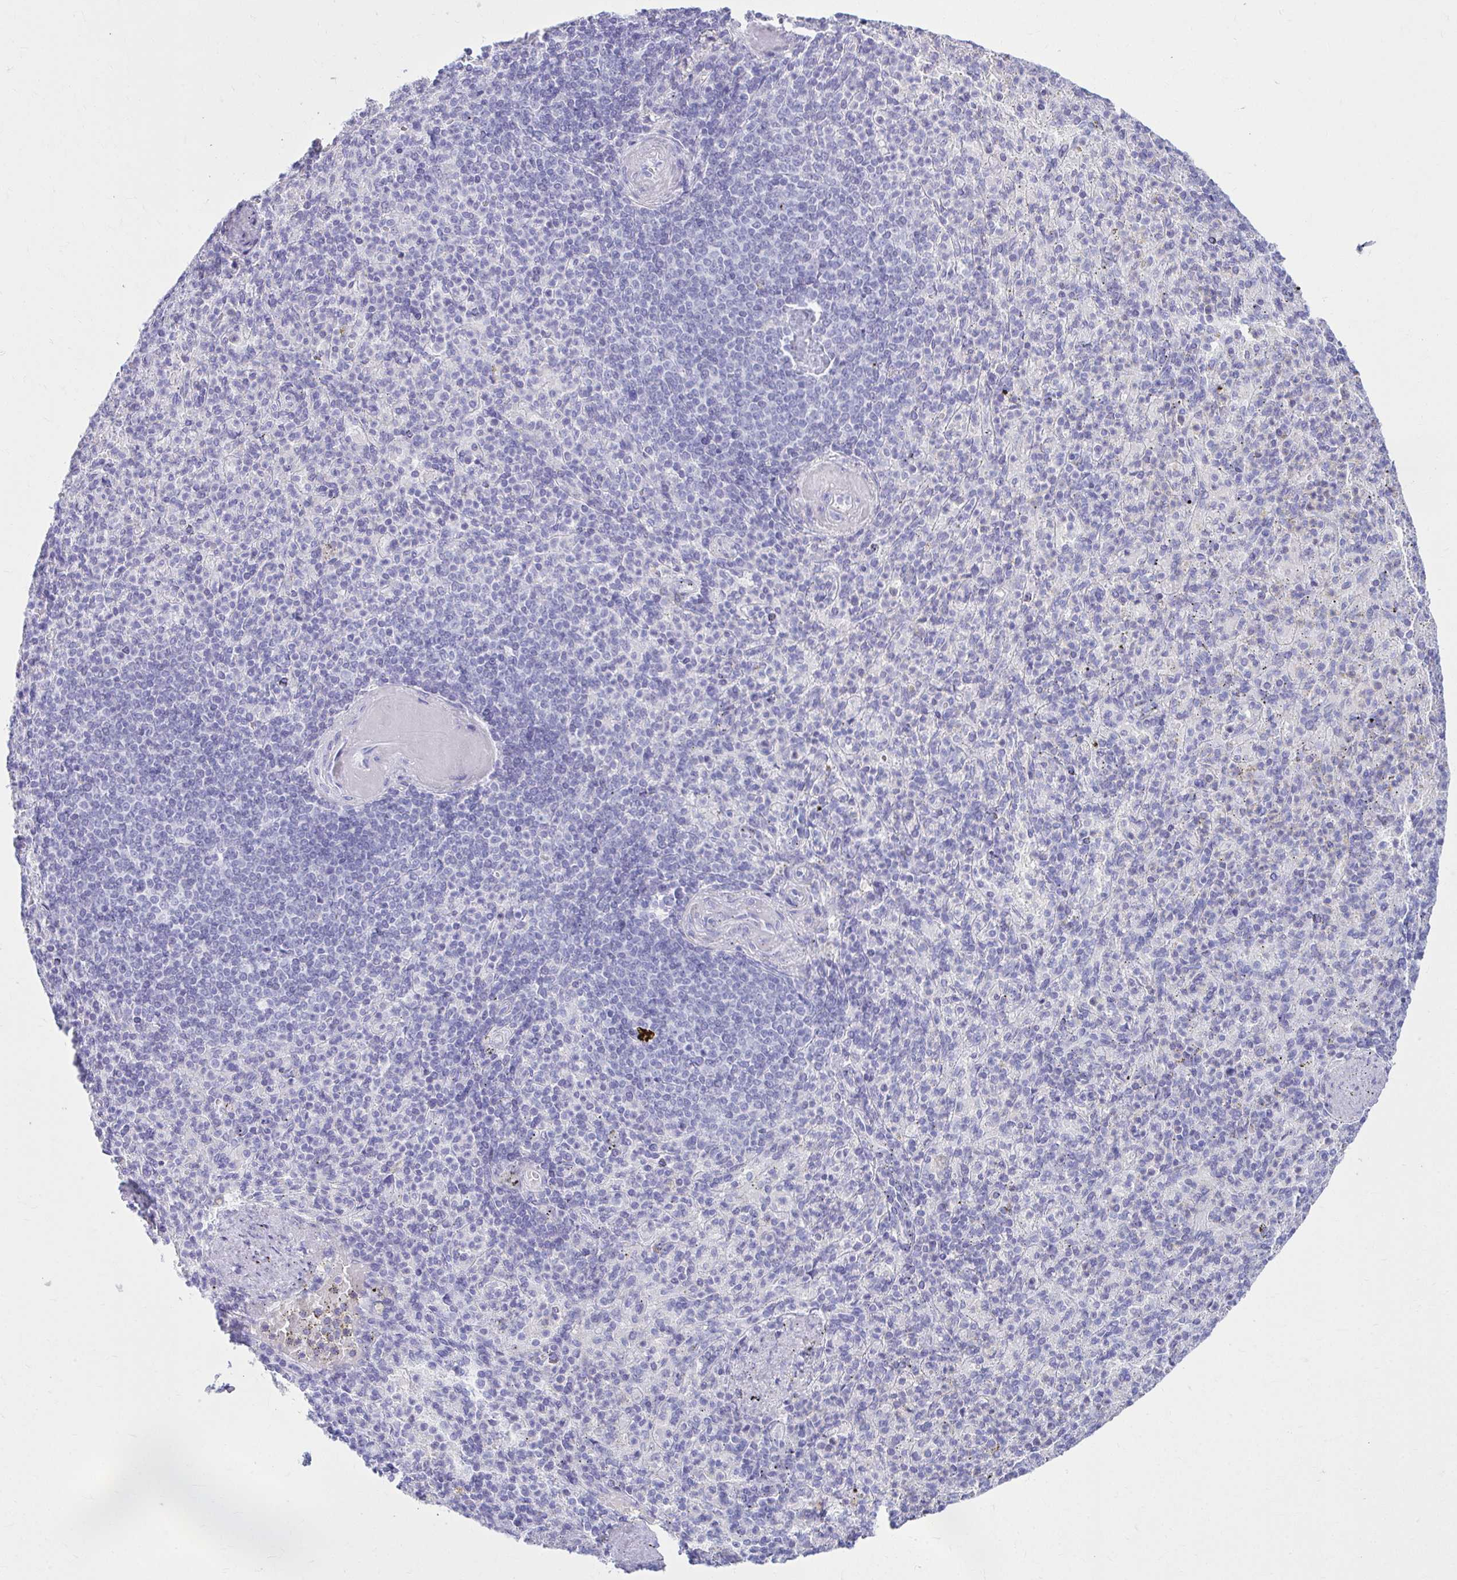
{"staining": {"intensity": "negative", "quantity": "none", "location": "none"}, "tissue": "spleen", "cell_type": "Cells in red pulp", "image_type": "normal", "snomed": [{"axis": "morphology", "description": "Normal tissue, NOS"}, {"axis": "topography", "description": "Spleen"}], "caption": "DAB immunohistochemical staining of benign human spleen reveals no significant expression in cells in red pulp.", "gene": "ATP4B", "patient": {"sex": "female", "age": 74}}